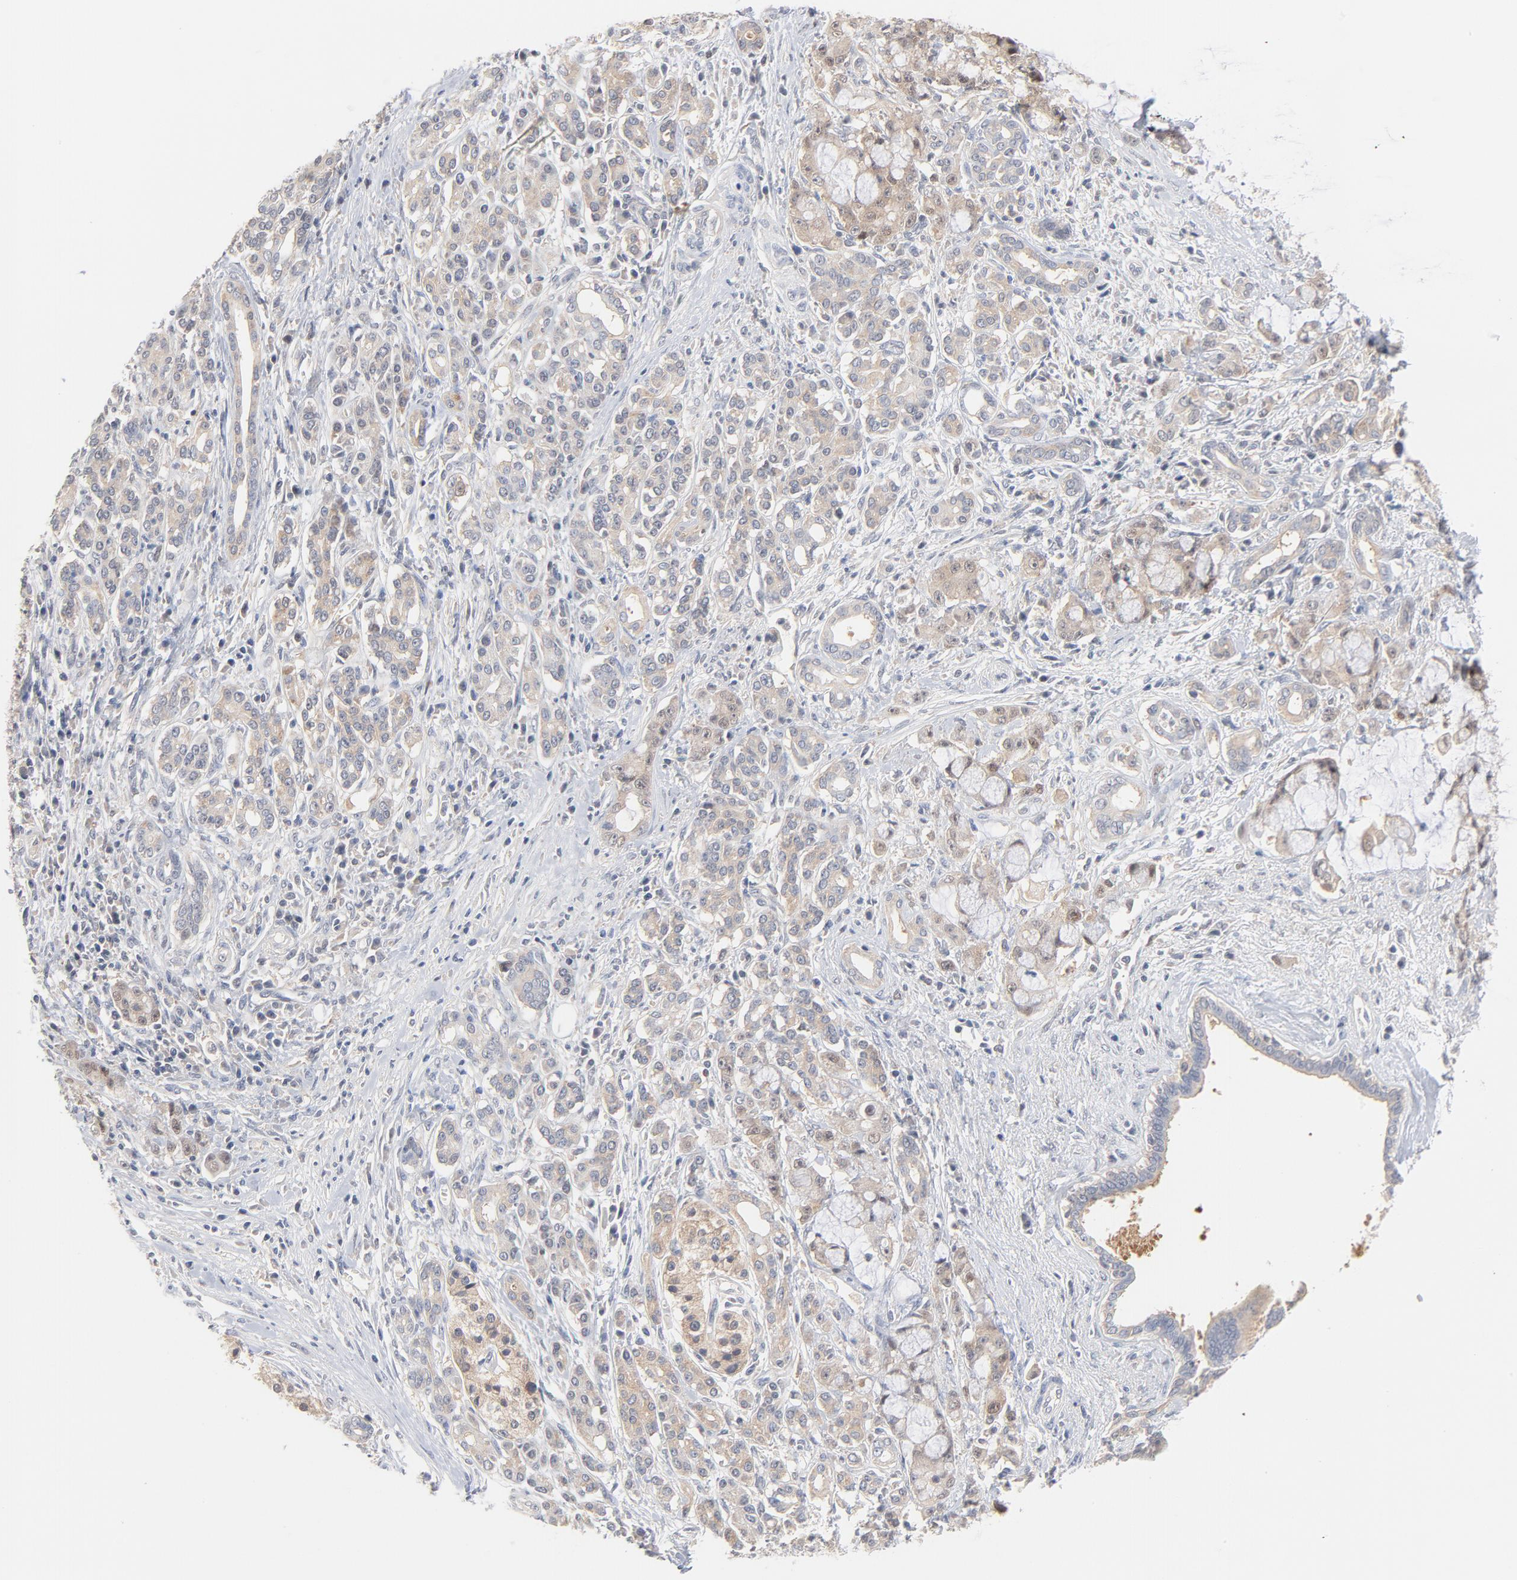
{"staining": {"intensity": "weak", "quantity": "25%-75%", "location": "cytoplasmic/membranous"}, "tissue": "pancreatic cancer", "cell_type": "Tumor cells", "image_type": "cancer", "snomed": [{"axis": "morphology", "description": "Adenocarcinoma, NOS"}, {"axis": "topography", "description": "Pancreas"}], "caption": "Pancreatic cancer stained for a protein (brown) shows weak cytoplasmic/membranous positive positivity in about 25%-75% of tumor cells.", "gene": "UBL4A", "patient": {"sex": "female", "age": 73}}